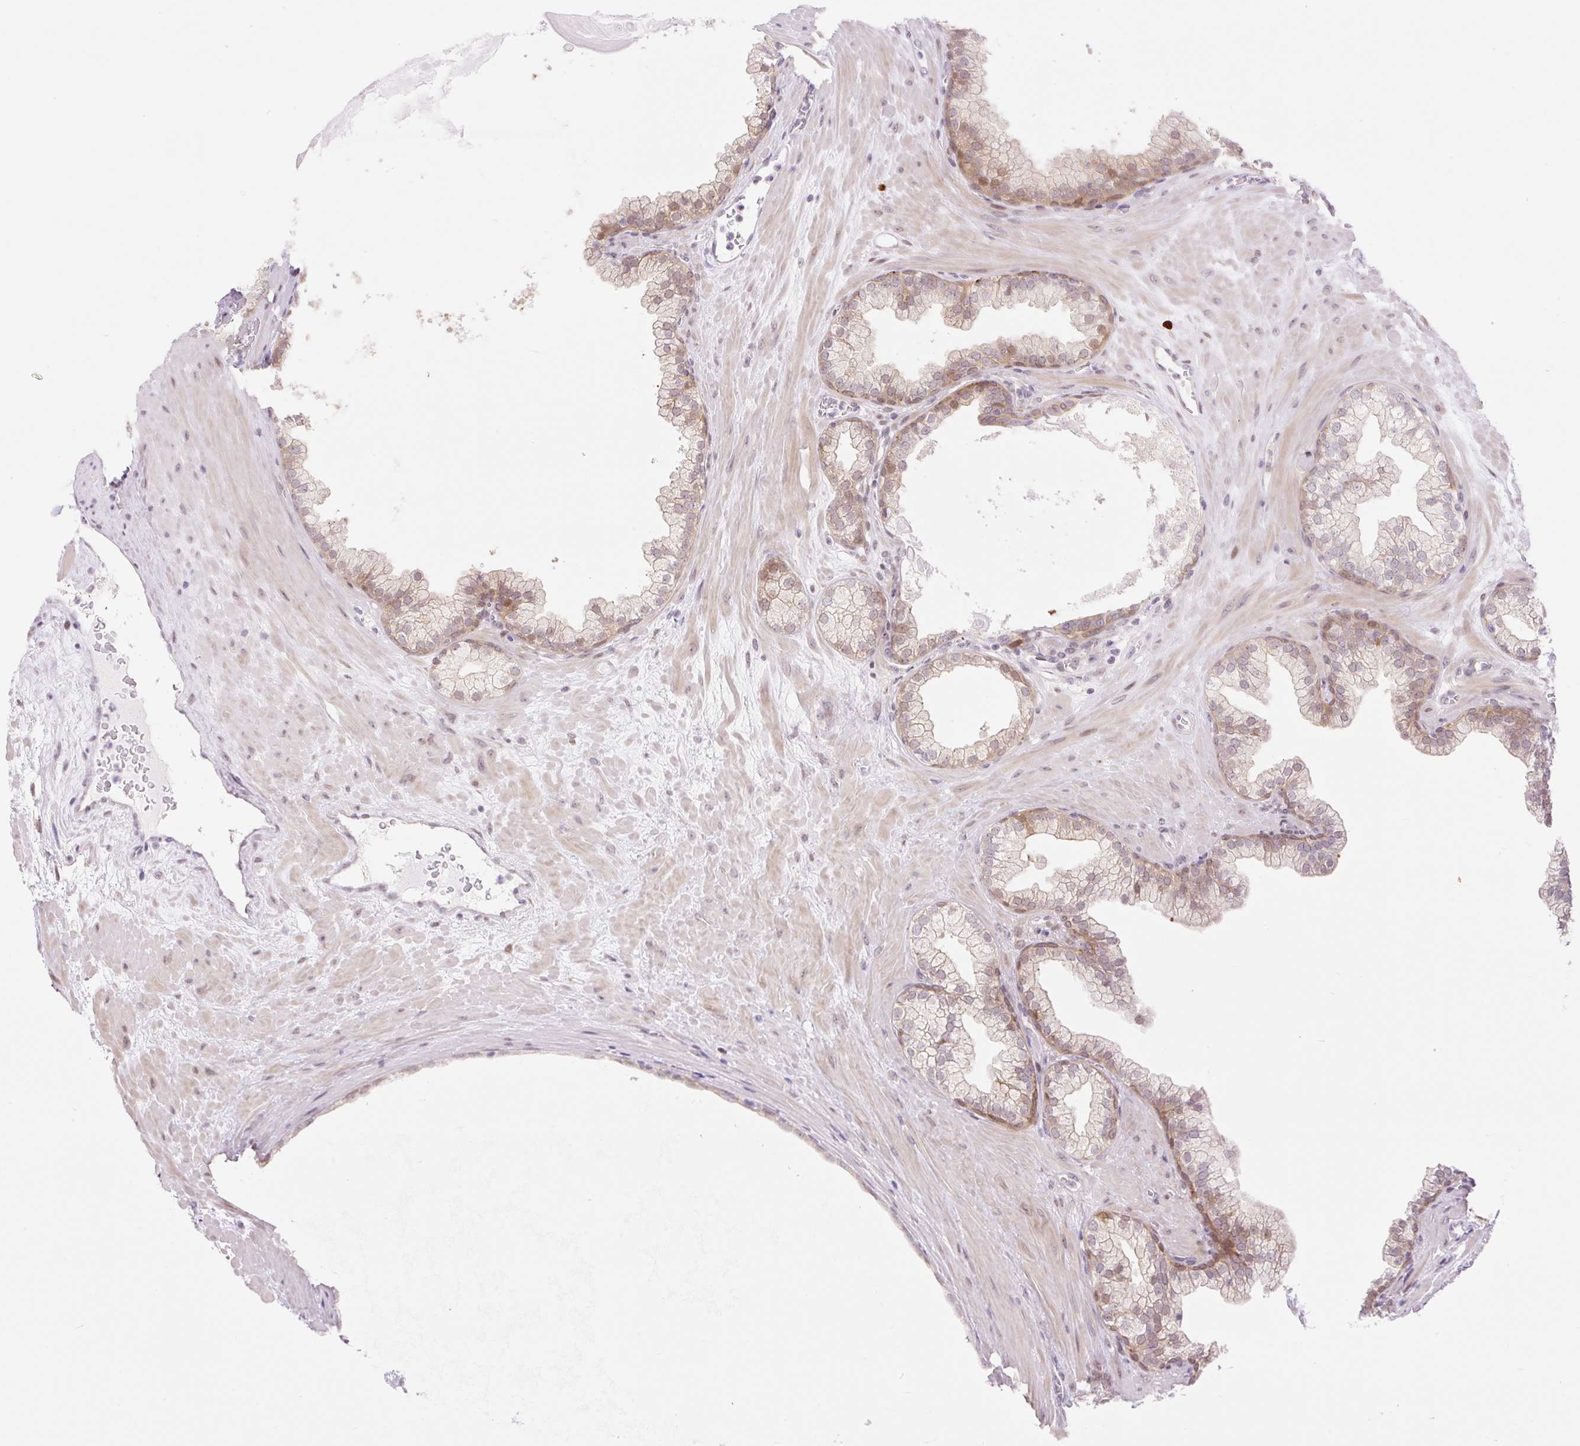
{"staining": {"intensity": "moderate", "quantity": "25%-75%", "location": "cytoplasmic/membranous,nuclear"}, "tissue": "prostate", "cell_type": "Glandular cells", "image_type": "normal", "snomed": [{"axis": "morphology", "description": "Normal tissue, NOS"}, {"axis": "topography", "description": "Prostate"}, {"axis": "topography", "description": "Peripheral nerve tissue"}], "caption": "Normal prostate demonstrates moderate cytoplasmic/membranous,nuclear staining in about 25%-75% of glandular cells.", "gene": "ENSG00000264668", "patient": {"sex": "male", "age": 61}}